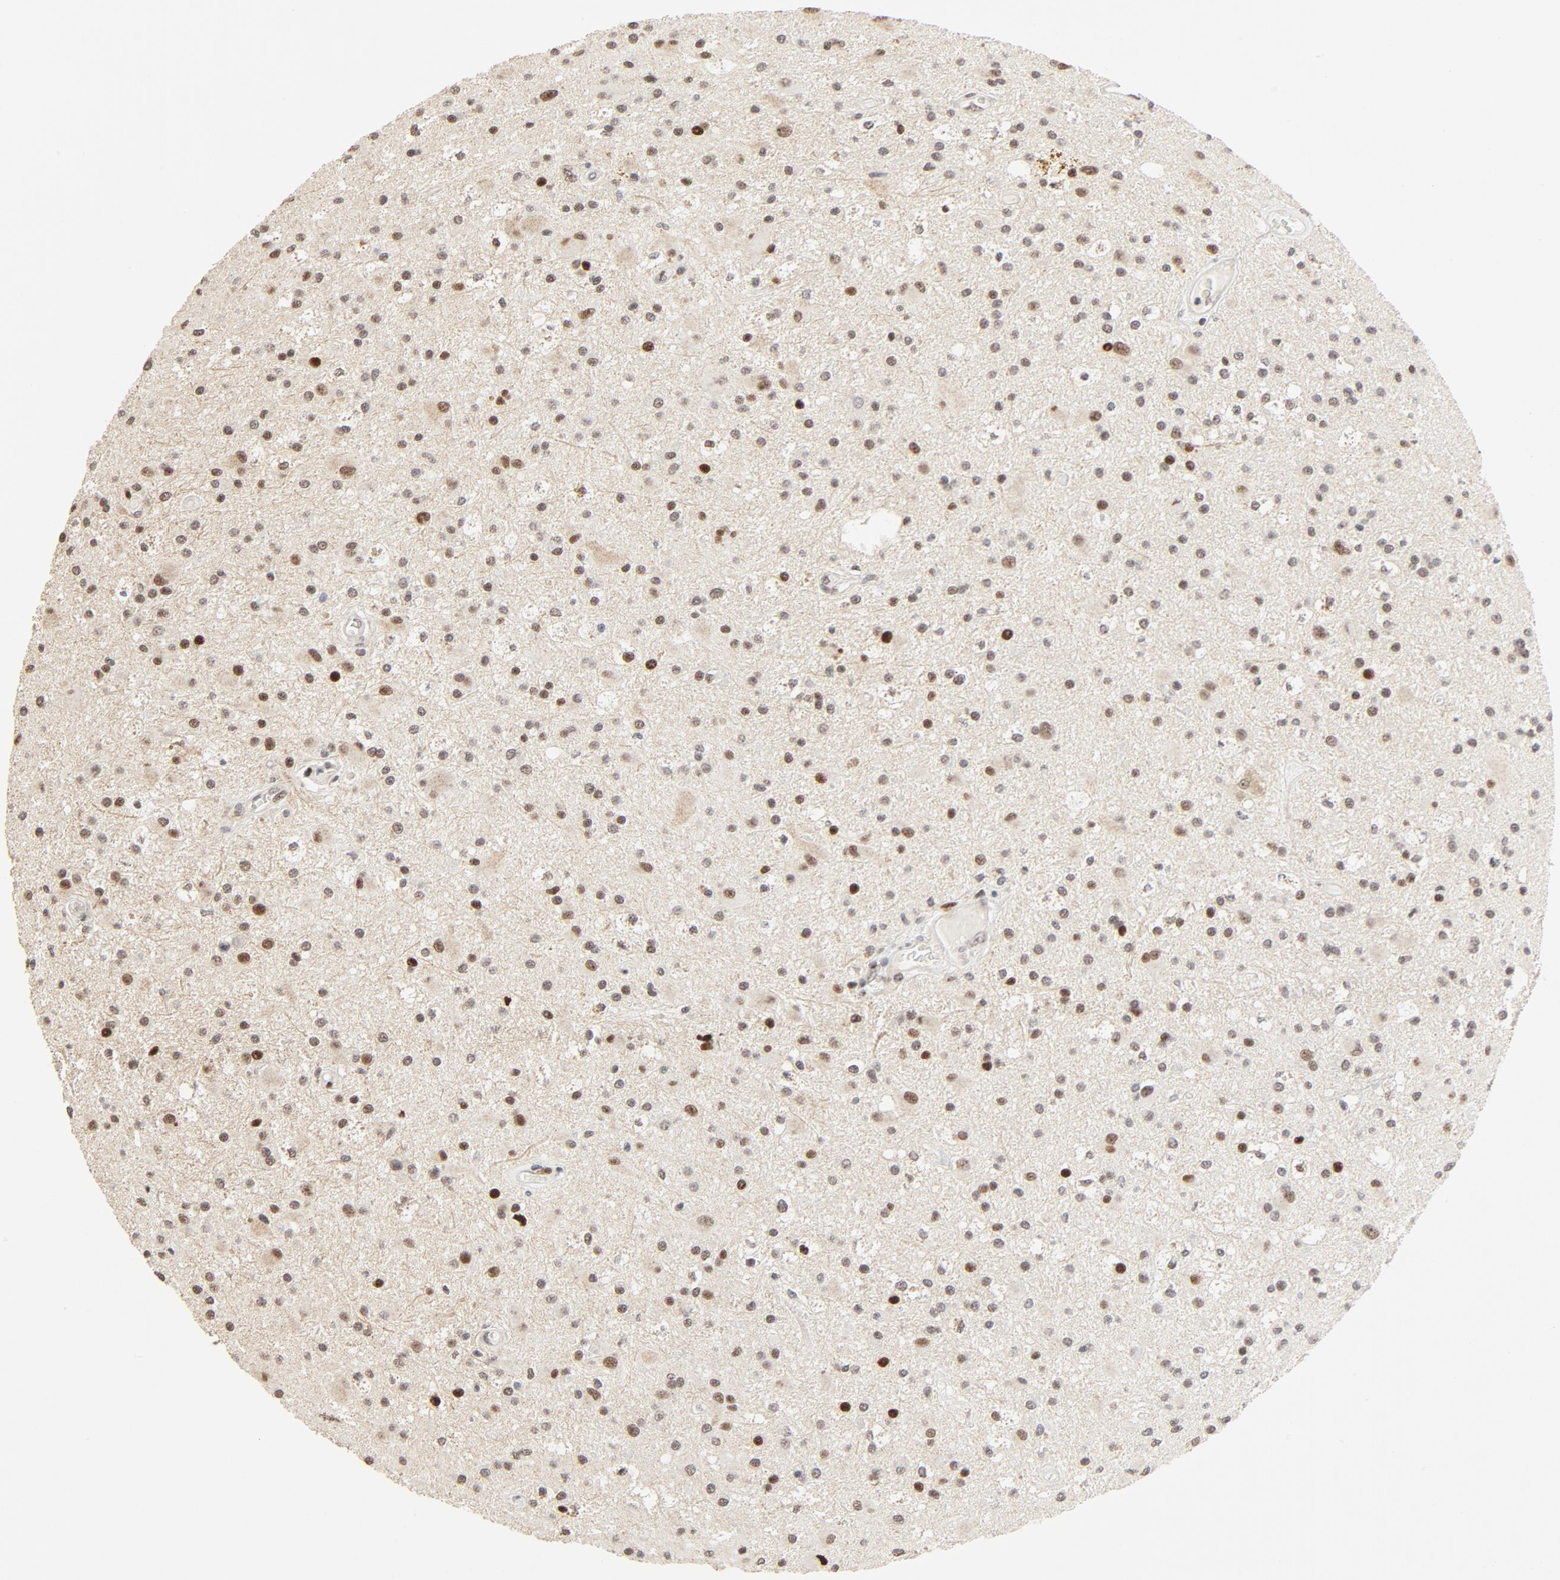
{"staining": {"intensity": "moderate", "quantity": ">75%", "location": "nuclear"}, "tissue": "glioma", "cell_type": "Tumor cells", "image_type": "cancer", "snomed": [{"axis": "morphology", "description": "Glioma, malignant, High grade"}, {"axis": "topography", "description": "Brain"}], "caption": "A histopathology image showing moderate nuclear staining in approximately >75% of tumor cells in glioma, as visualized by brown immunohistochemical staining.", "gene": "GTF2I", "patient": {"sex": "male", "age": 47}}